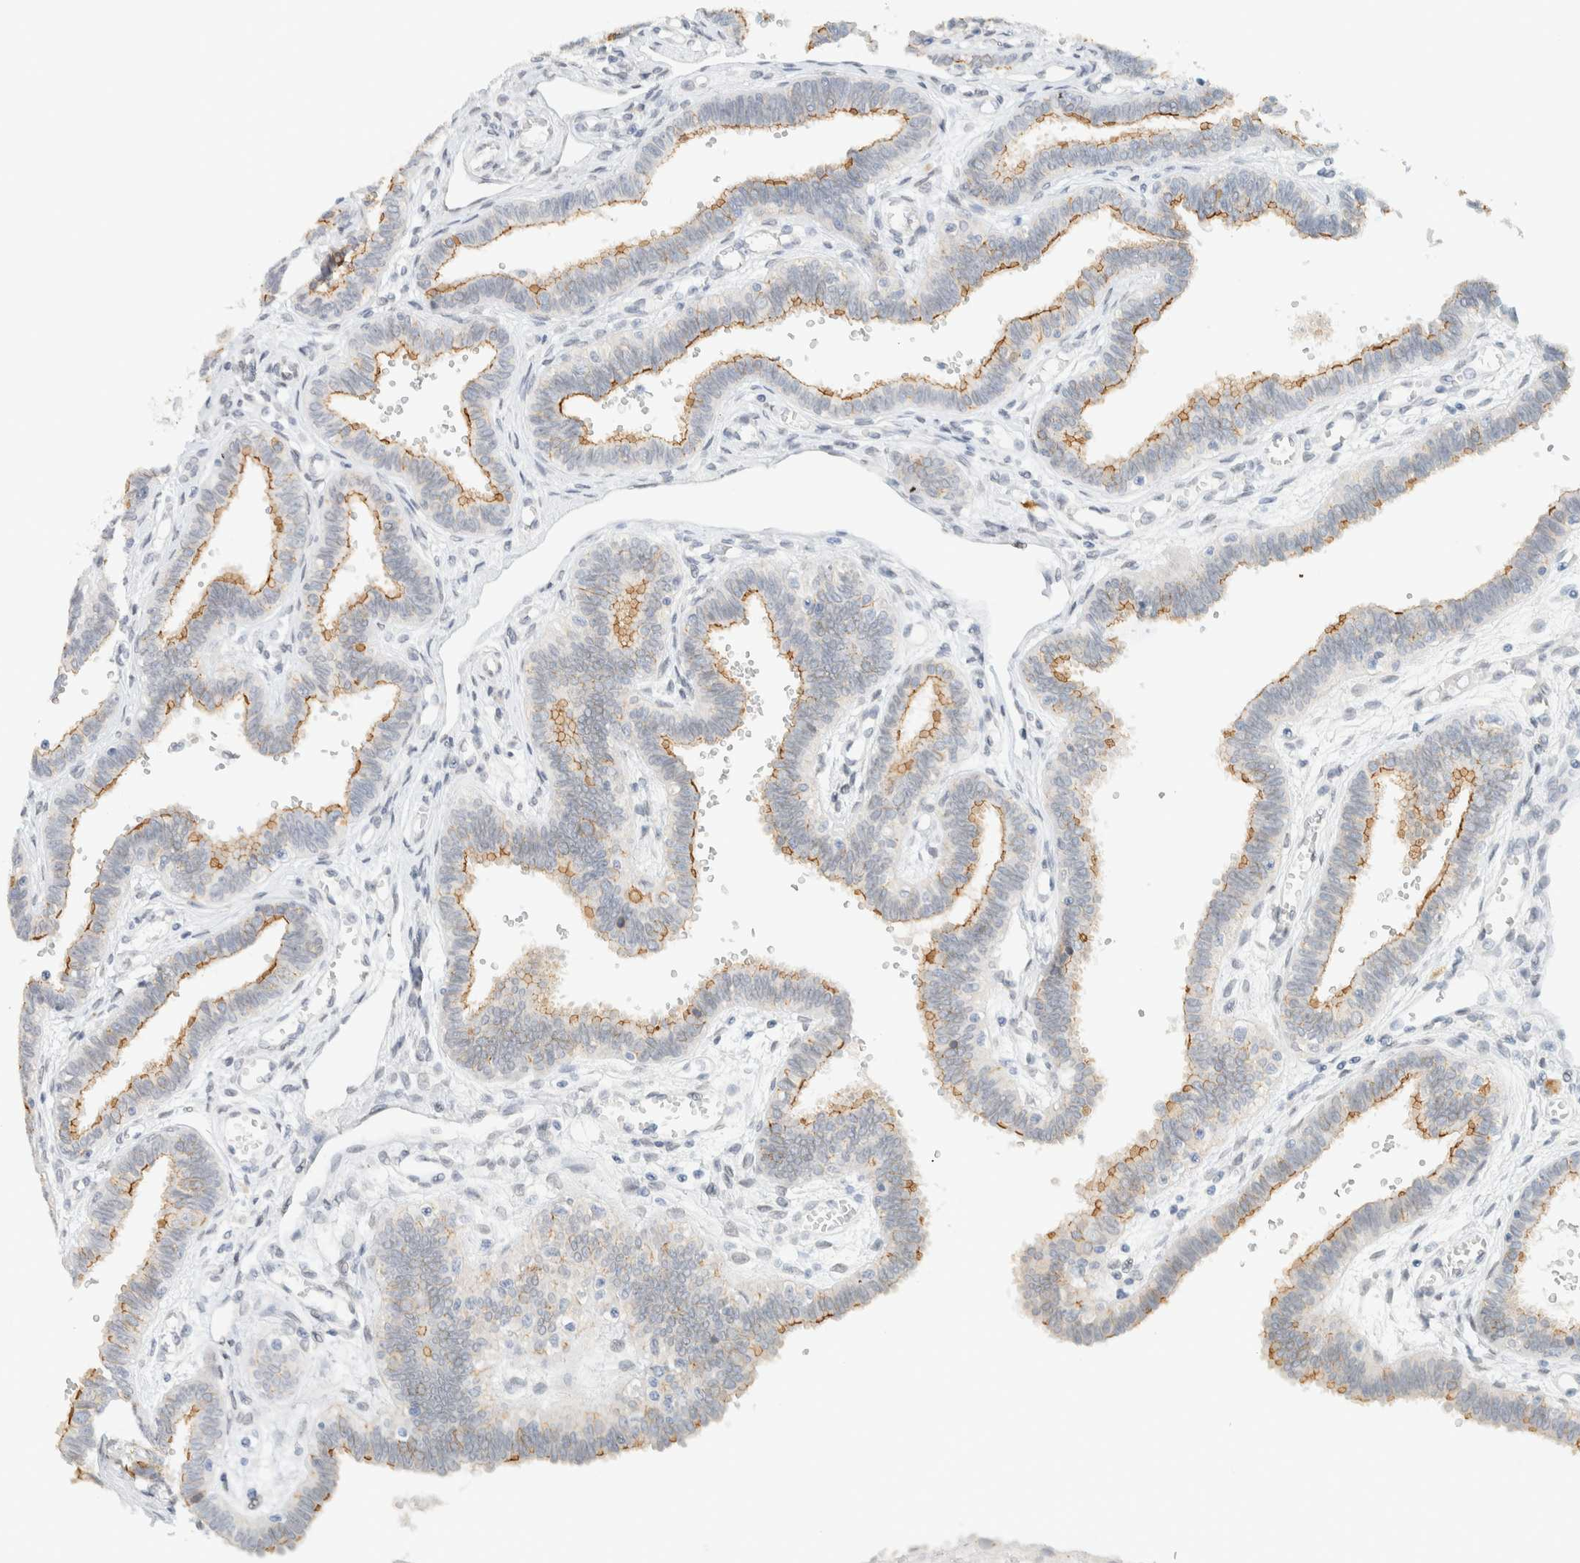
{"staining": {"intensity": "moderate", "quantity": ">75%", "location": "cytoplasmic/membranous"}, "tissue": "fallopian tube", "cell_type": "Glandular cells", "image_type": "normal", "snomed": [{"axis": "morphology", "description": "Normal tissue, NOS"}, {"axis": "topography", "description": "Fallopian tube"}], "caption": "Unremarkable fallopian tube was stained to show a protein in brown. There is medium levels of moderate cytoplasmic/membranous positivity in about >75% of glandular cells. The staining is performed using DAB brown chromogen to label protein expression. The nuclei are counter-stained blue using hematoxylin.", "gene": "C1QTNF12", "patient": {"sex": "female", "age": 32}}